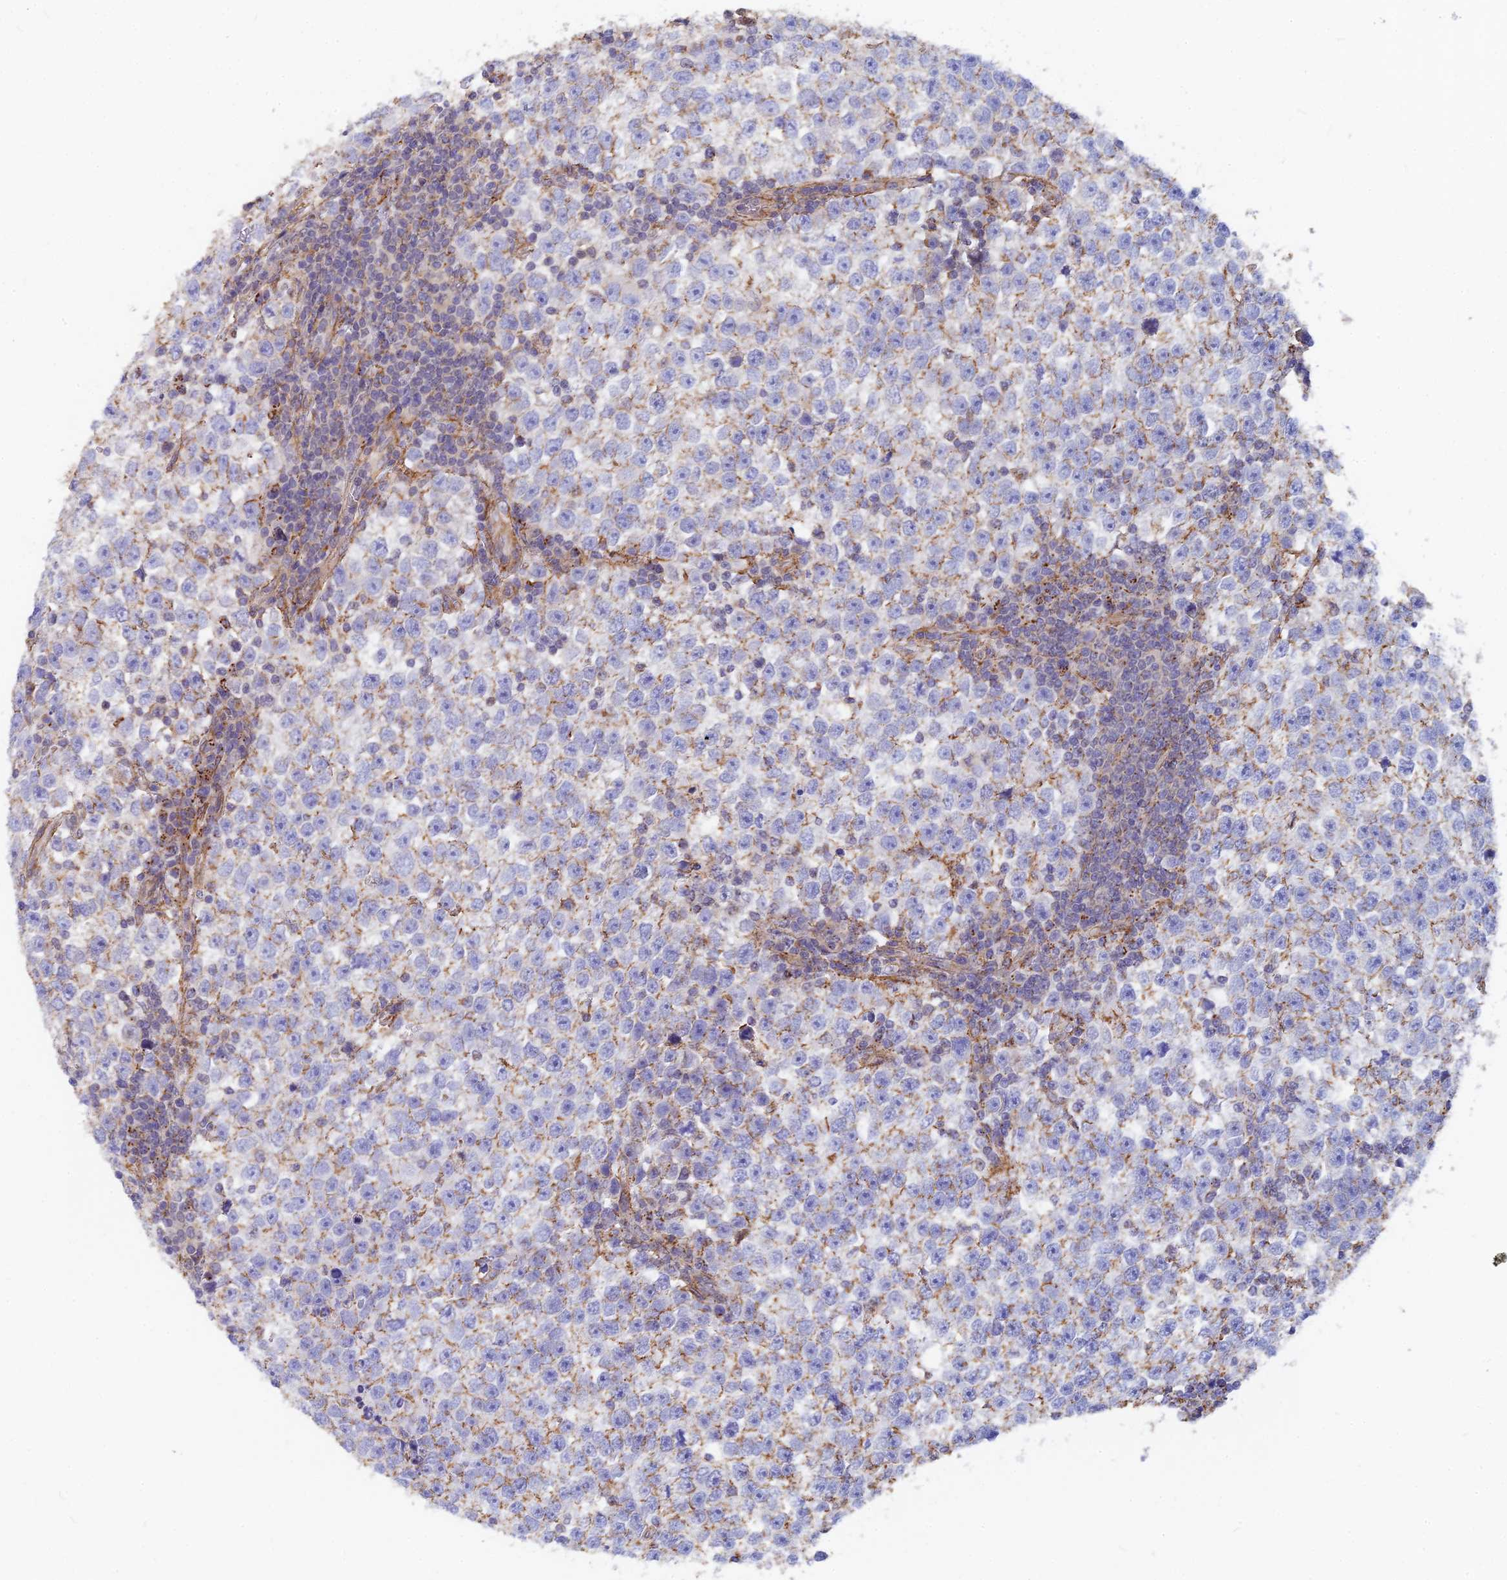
{"staining": {"intensity": "weak", "quantity": ">75%", "location": "cytoplasmic/membranous"}, "tissue": "testis cancer", "cell_type": "Tumor cells", "image_type": "cancer", "snomed": [{"axis": "morphology", "description": "Normal tissue, NOS"}, {"axis": "morphology", "description": "Seminoma, NOS"}, {"axis": "topography", "description": "Testis"}], "caption": "IHC (DAB (3,3'-diaminobenzidine)) staining of human seminoma (testis) displays weak cytoplasmic/membranous protein staining in approximately >75% of tumor cells.", "gene": "VSTM2L", "patient": {"sex": "male", "age": 43}}